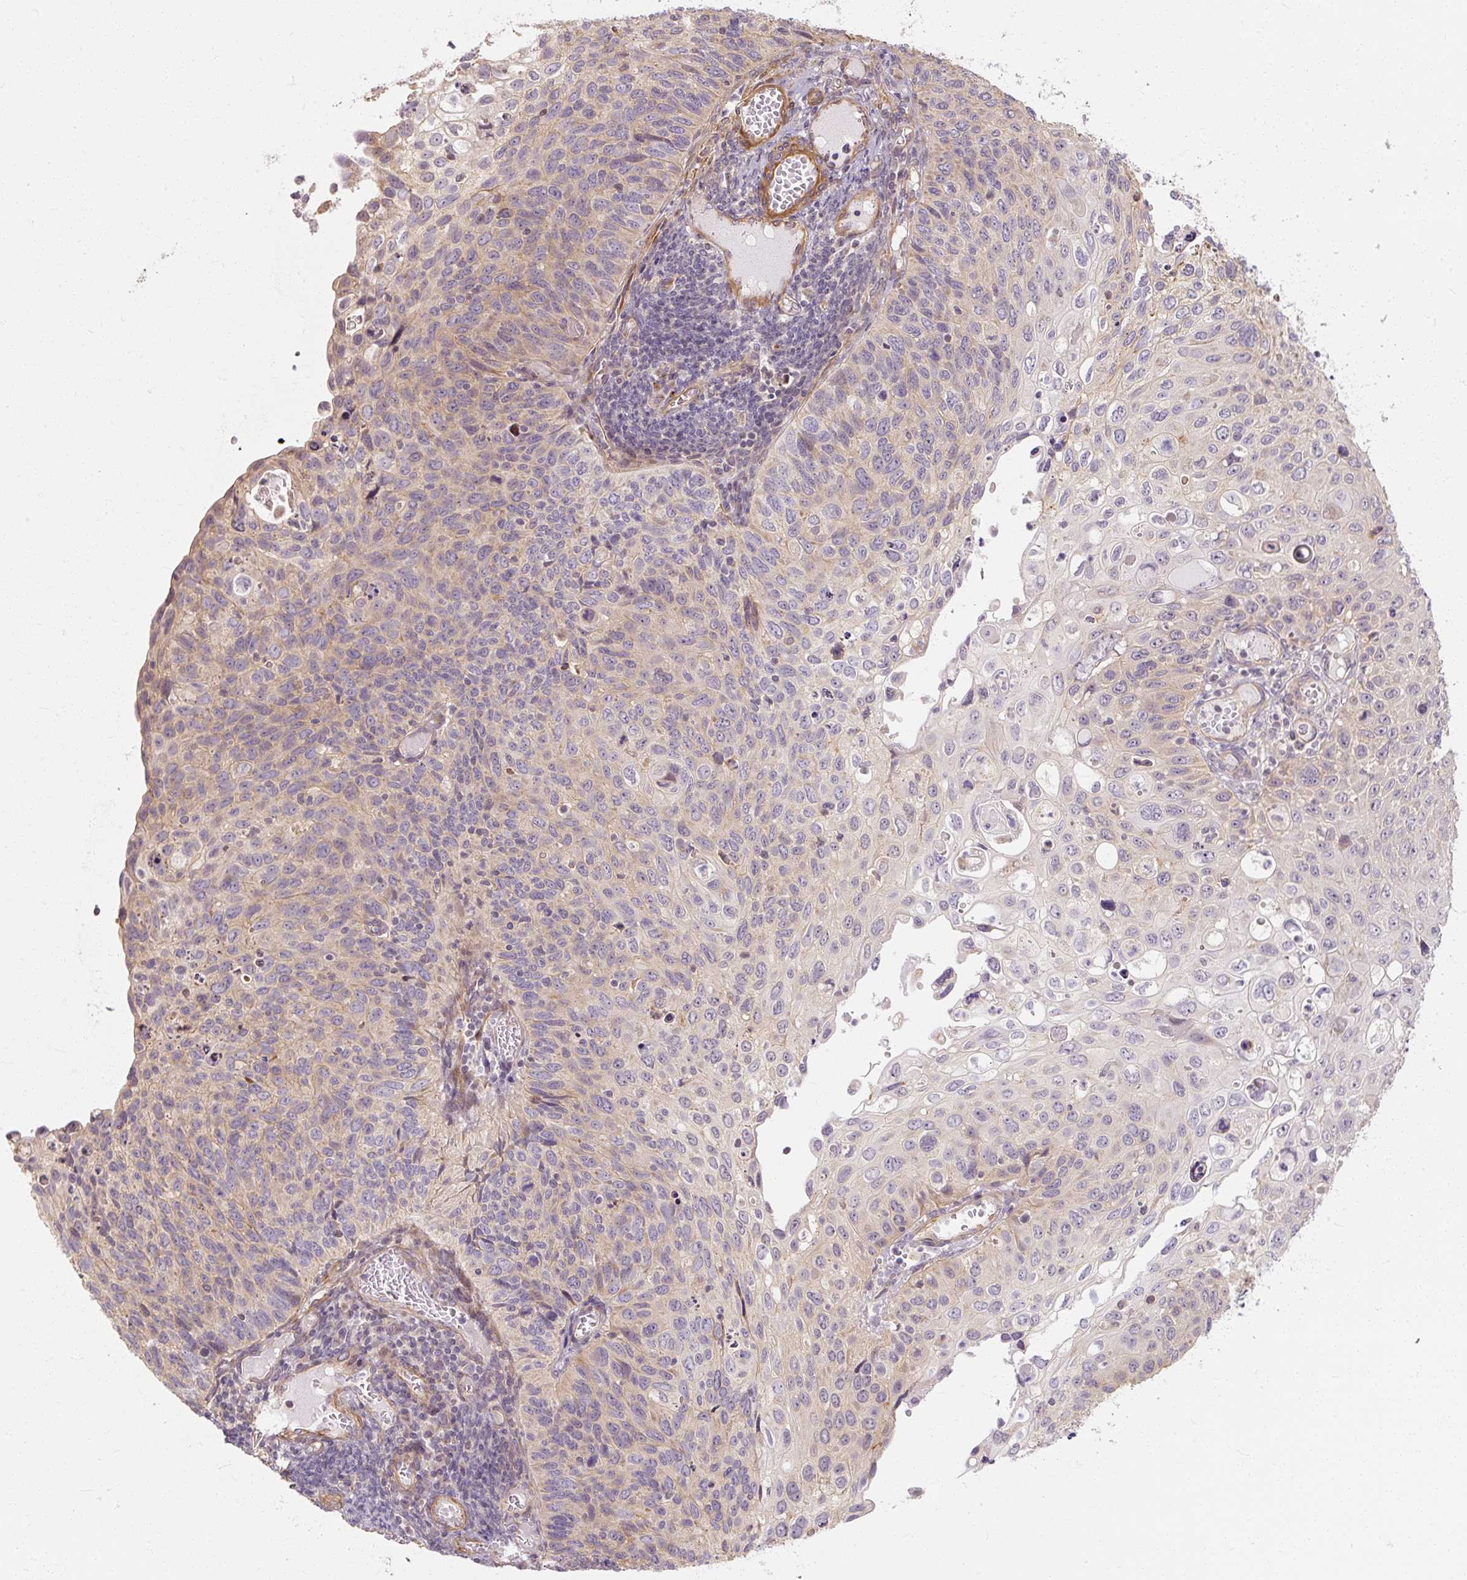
{"staining": {"intensity": "weak", "quantity": "<25%", "location": "cytoplasmic/membranous"}, "tissue": "cervical cancer", "cell_type": "Tumor cells", "image_type": "cancer", "snomed": [{"axis": "morphology", "description": "Squamous cell carcinoma, NOS"}, {"axis": "topography", "description": "Cervix"}], "caption": "Histopathology image shows no significant protein staining in tumor cells of cervical cancer.", "gene": "RB1CC1", "patient": {"sex": "female", "age": 70}}